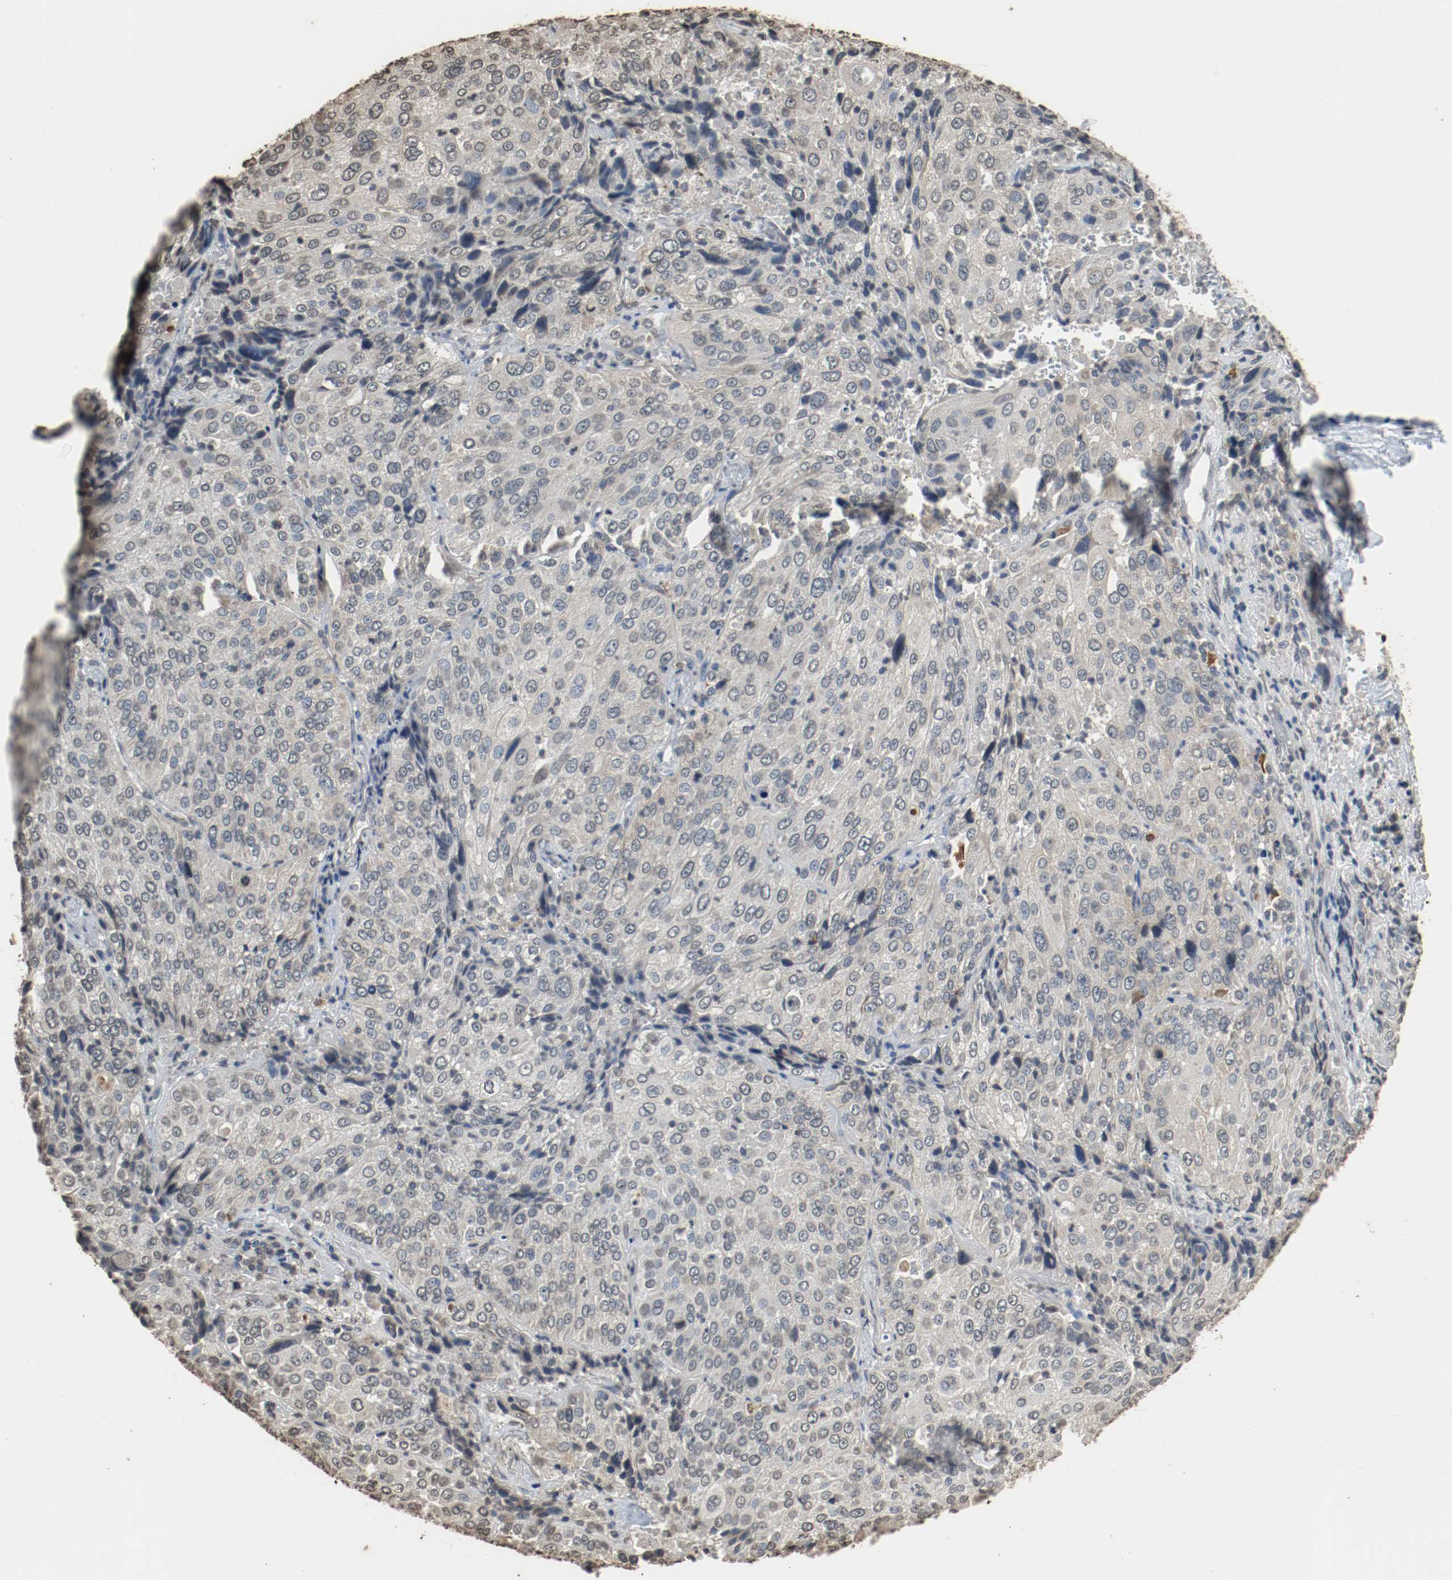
{"staining": {"intensity": "negative", "quantity": "none", "location": "none"}, "tissue": "lung cancer", "cell_type": "Tumor cells", "image_type": "cancer", "snomed": [{"axis": "morphology", "description": "Squamous cell carcinoma, NOS"}, {"axis": "topography", "description": "Lung"}], "caption": "Immunohistochemical staining of lung squamous cell carcinoma reveals no significant positivity in tumor cells.", "gene": "RTN4", "patient": {"sex": "male", "age": 54}}